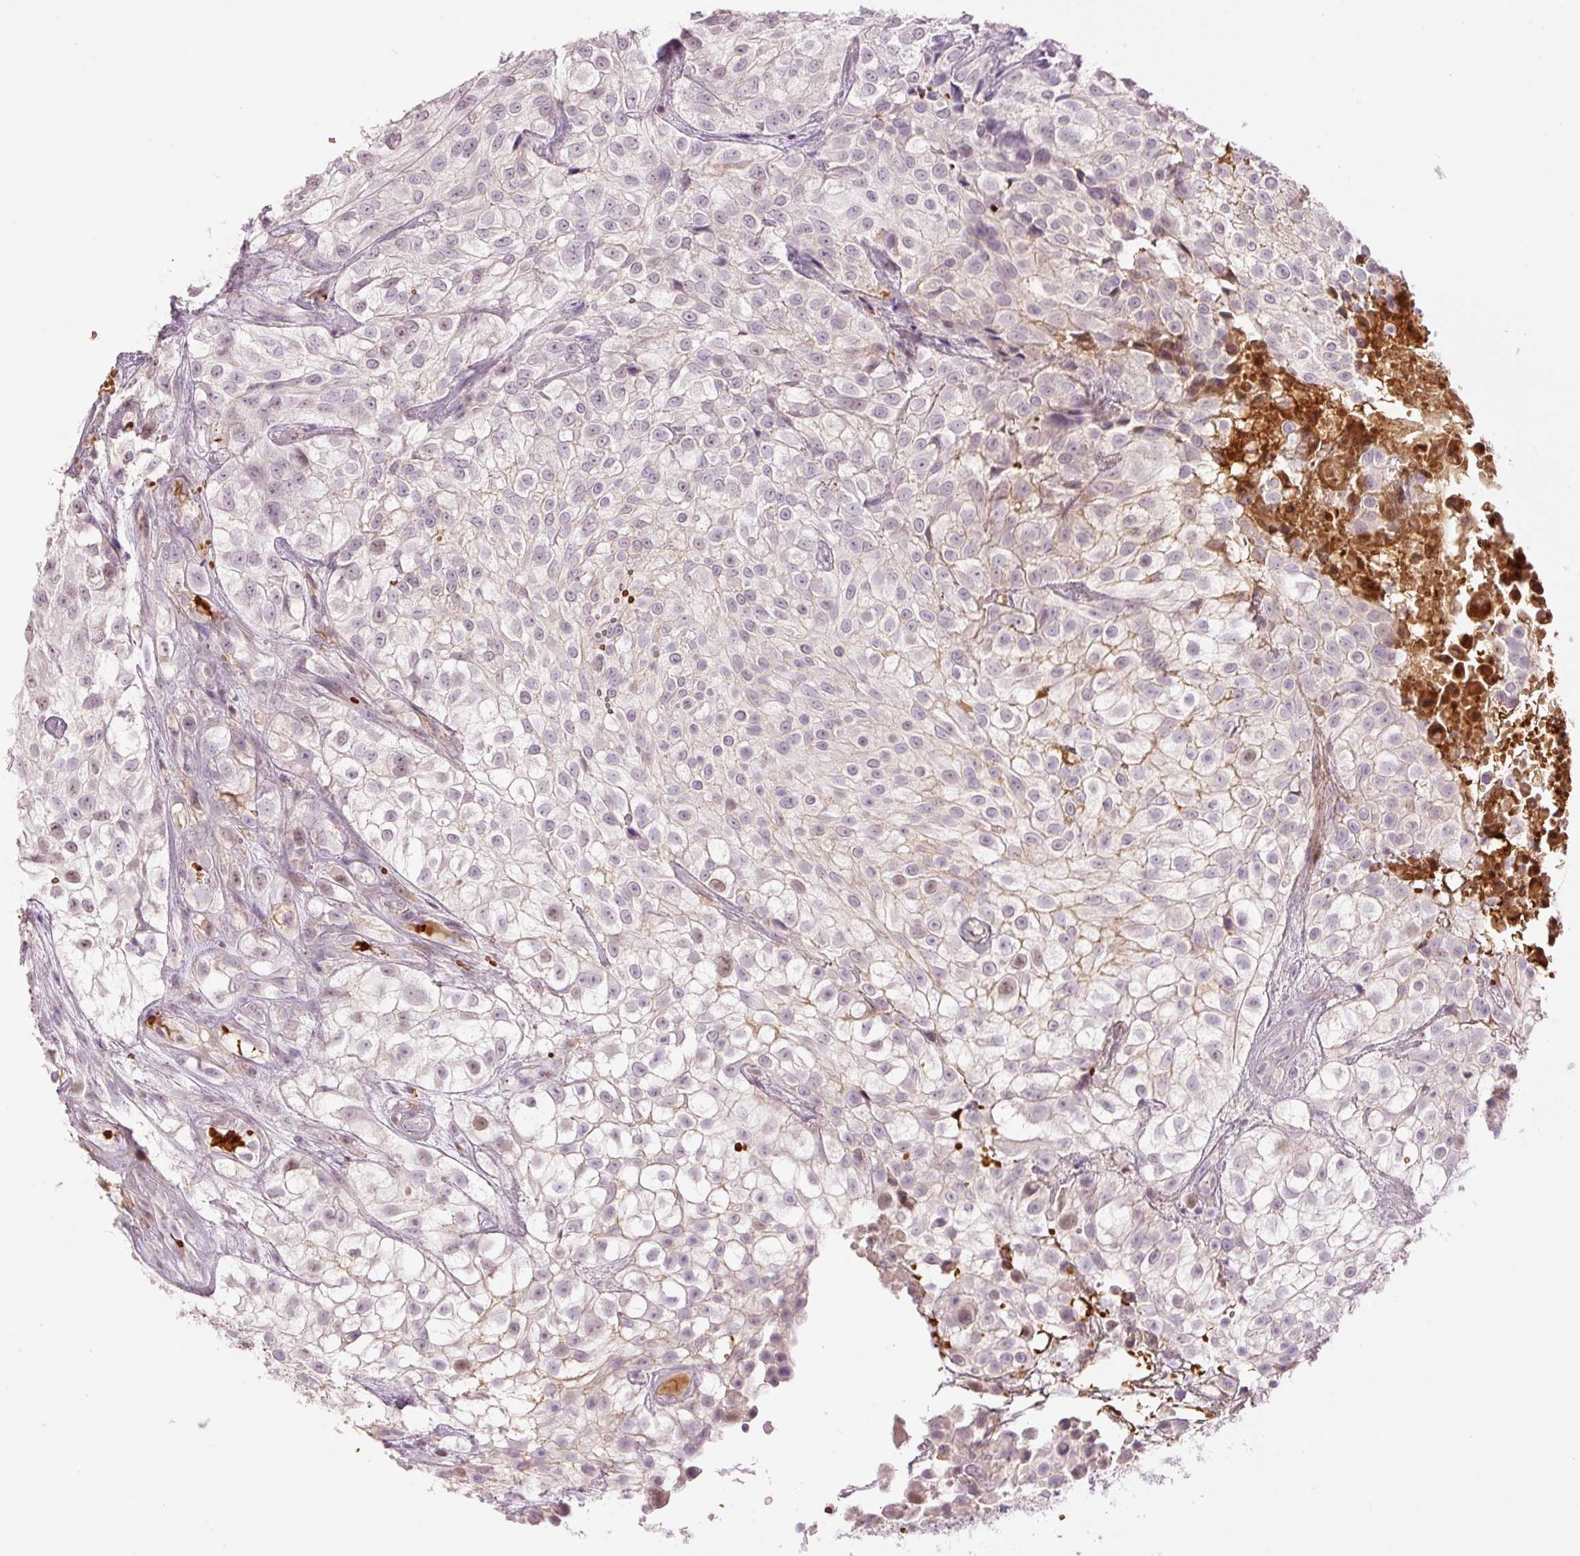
{"staining": {"intensity": "moderate", "quantity": "<25%", "location": "nuclear"}, "tissue": "urothelial cancer", "cell_type": "Tumor cells", "image_type": "cancer", "snomed": [{"axis": "morphology", "description": "Urothelial carcinoma, High grade"}, {"axis": "topography", "description": "Urinary bladder"}], "caption": "Immunohistochemistry (IHC) of human urothelial carcinoma (high-grade) shows low levels of moderate nuclear positivity in about <25% of tumor cells.", "gene": "LY6G6D", "patient": {"sex": "male", "age": 56}}